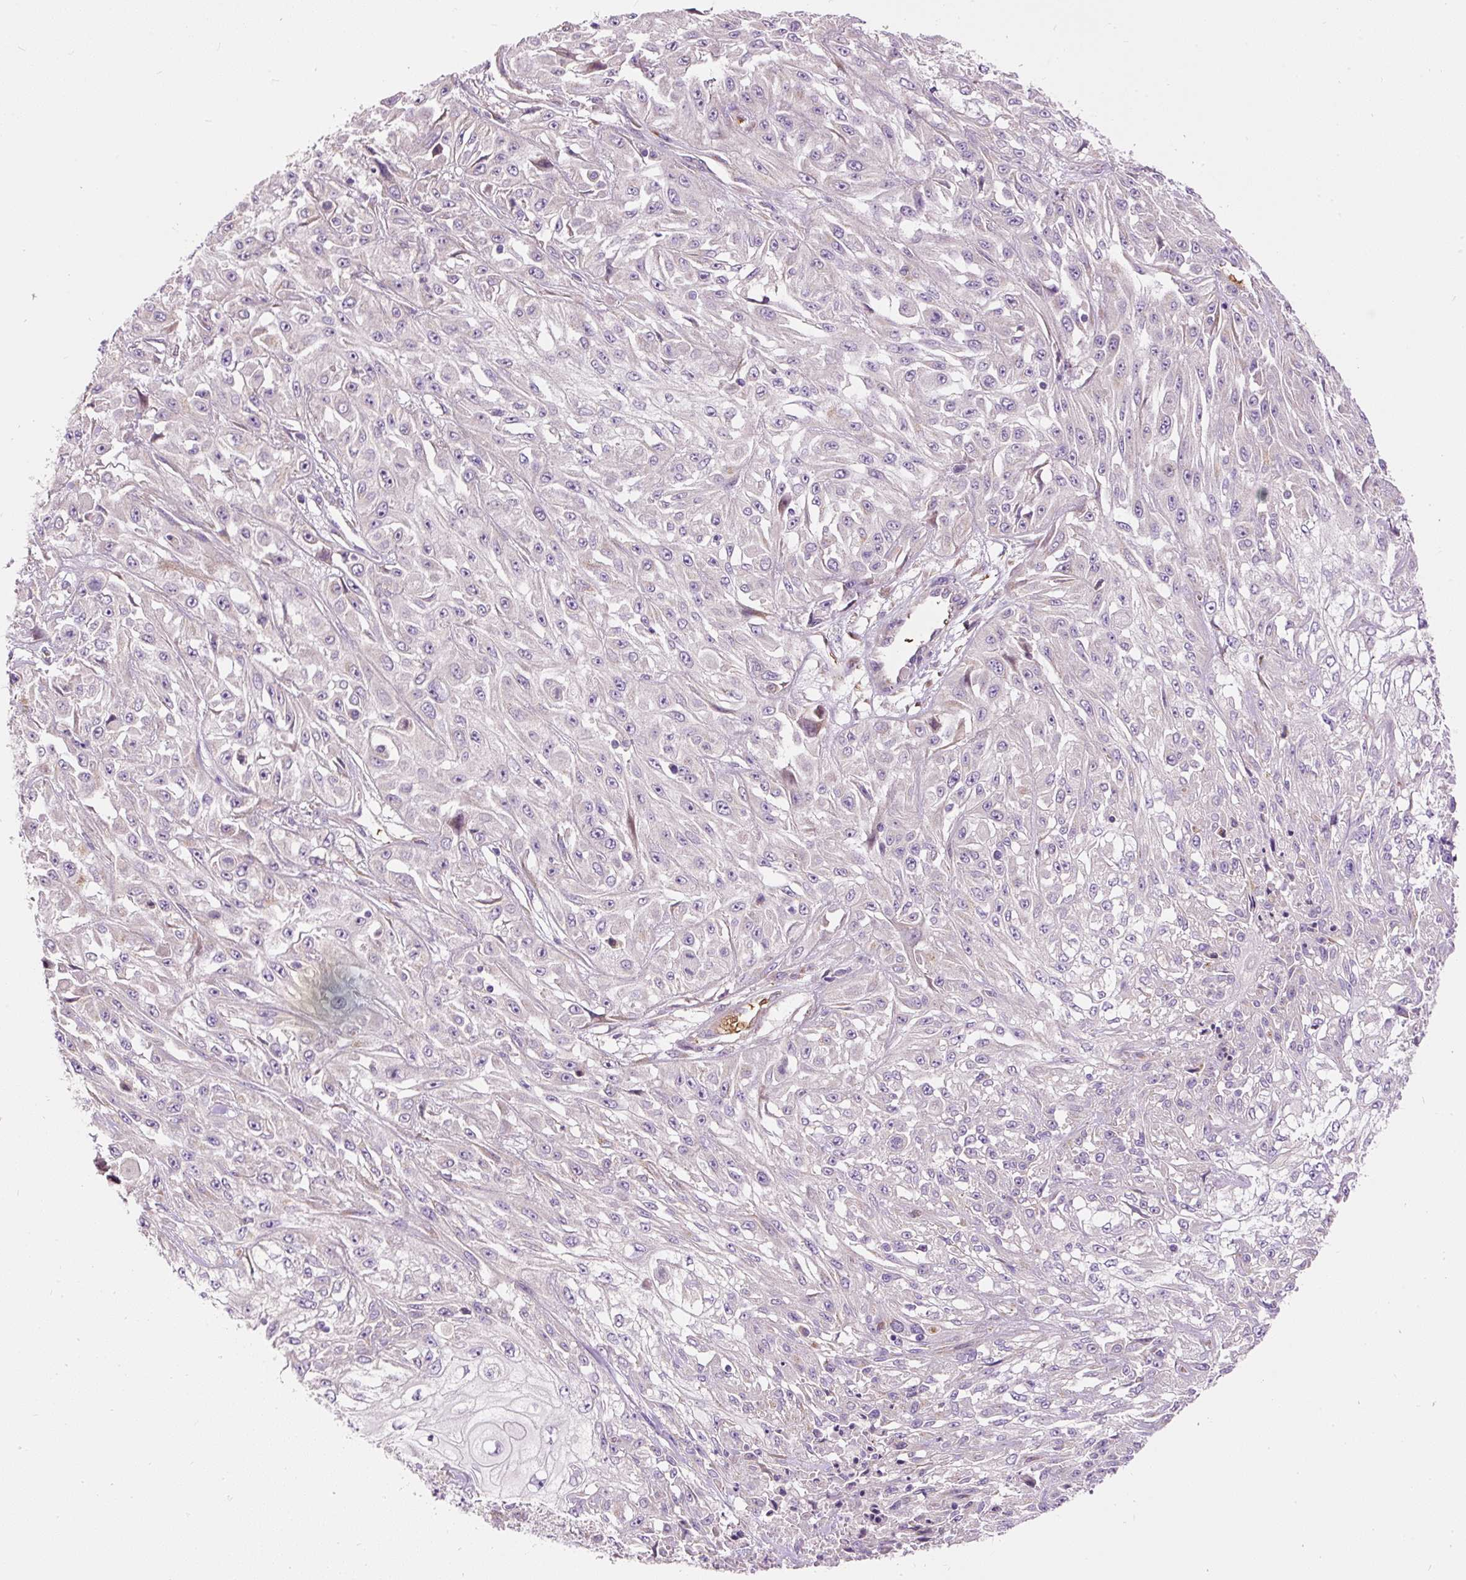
{"staining": {"intensity": "negative", "quantity": "none", "location": "none"}, "tissue": "skin cancer", "cell_type": "Tumor cells", "image_type": "cancer", "snomed": [{"axis": "morphology", "description": "Squamous cell carcinoma, NOS"}, {"axis": "morphology", "description": "Squamous cell carcinoma, metastatic, NOS"}, {"axis": "topography", "description": "Skin"}, {"axis": "topography", "description": "Lymph node"}], "caption": "Tumor cells show no significant protein expression in metastatic squamous cell carcinoma (skin).", "gene": "PRRC2A", "patient": {"sex": "male", "age": 75}}